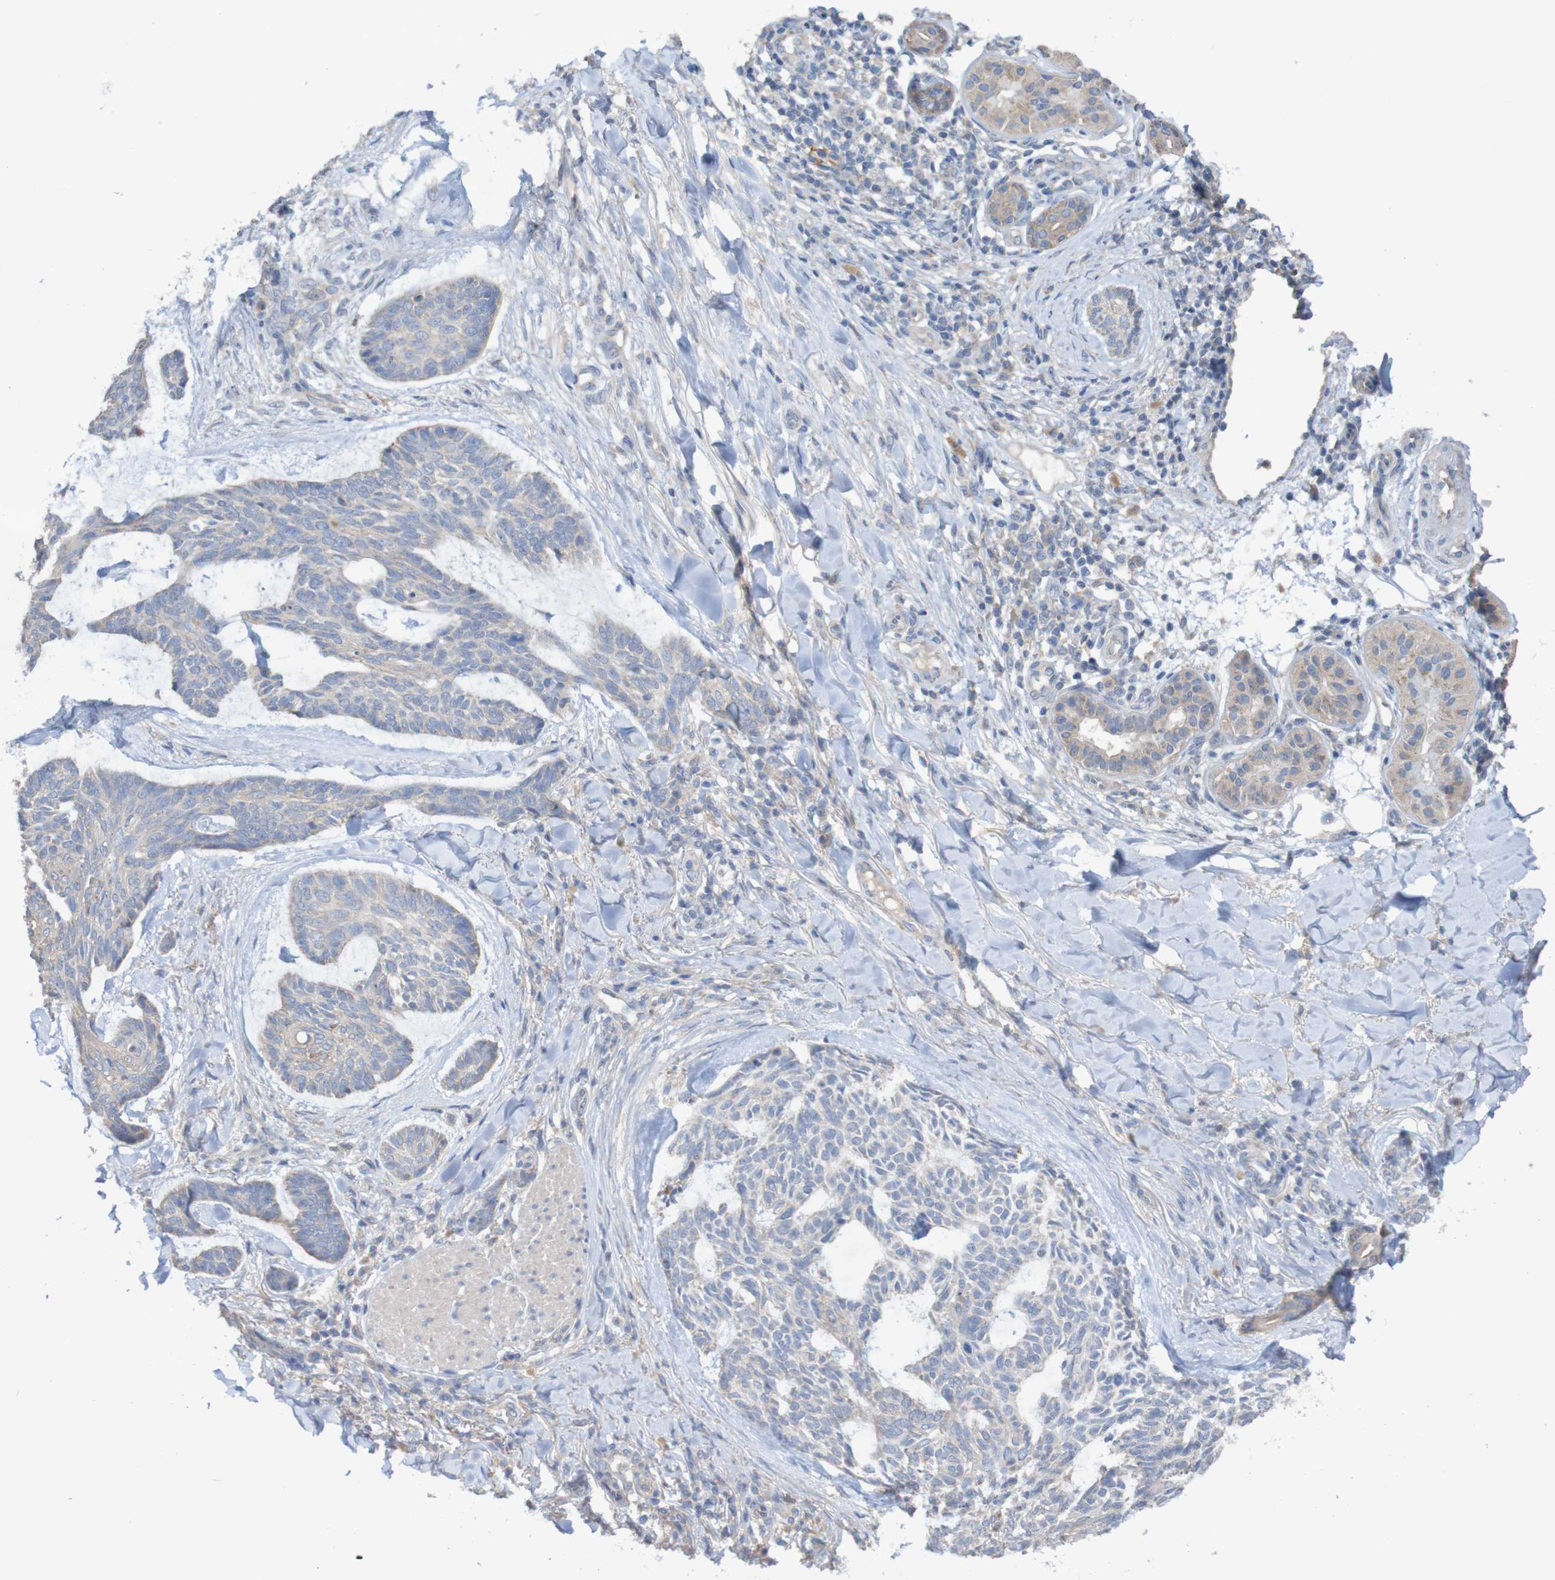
{"staining": {"intensity": "weak", "quantity": "<25%", "location": "cytoplasmic/membranous"}, "tissue": "skin cancer", "cell_type": "Tumor cells", "image_type": "cancer", "snomed": [{"axis": "morphology", "description": "Basal cell carcinoma"}, {"axis": "topography", "description": "Skin"}], "caption": "The photomicrograph exhibits no significant positivity in tumor cells of skin cancer (basal cell carcinoma). Brightfield microscopy of immunohistochemistry (IHC) stained with DAB (brown) and hematoxylin (blue), captured at high magnification.", "gene": "PHYH", "patient": {"sex": "male", "age": 43}}